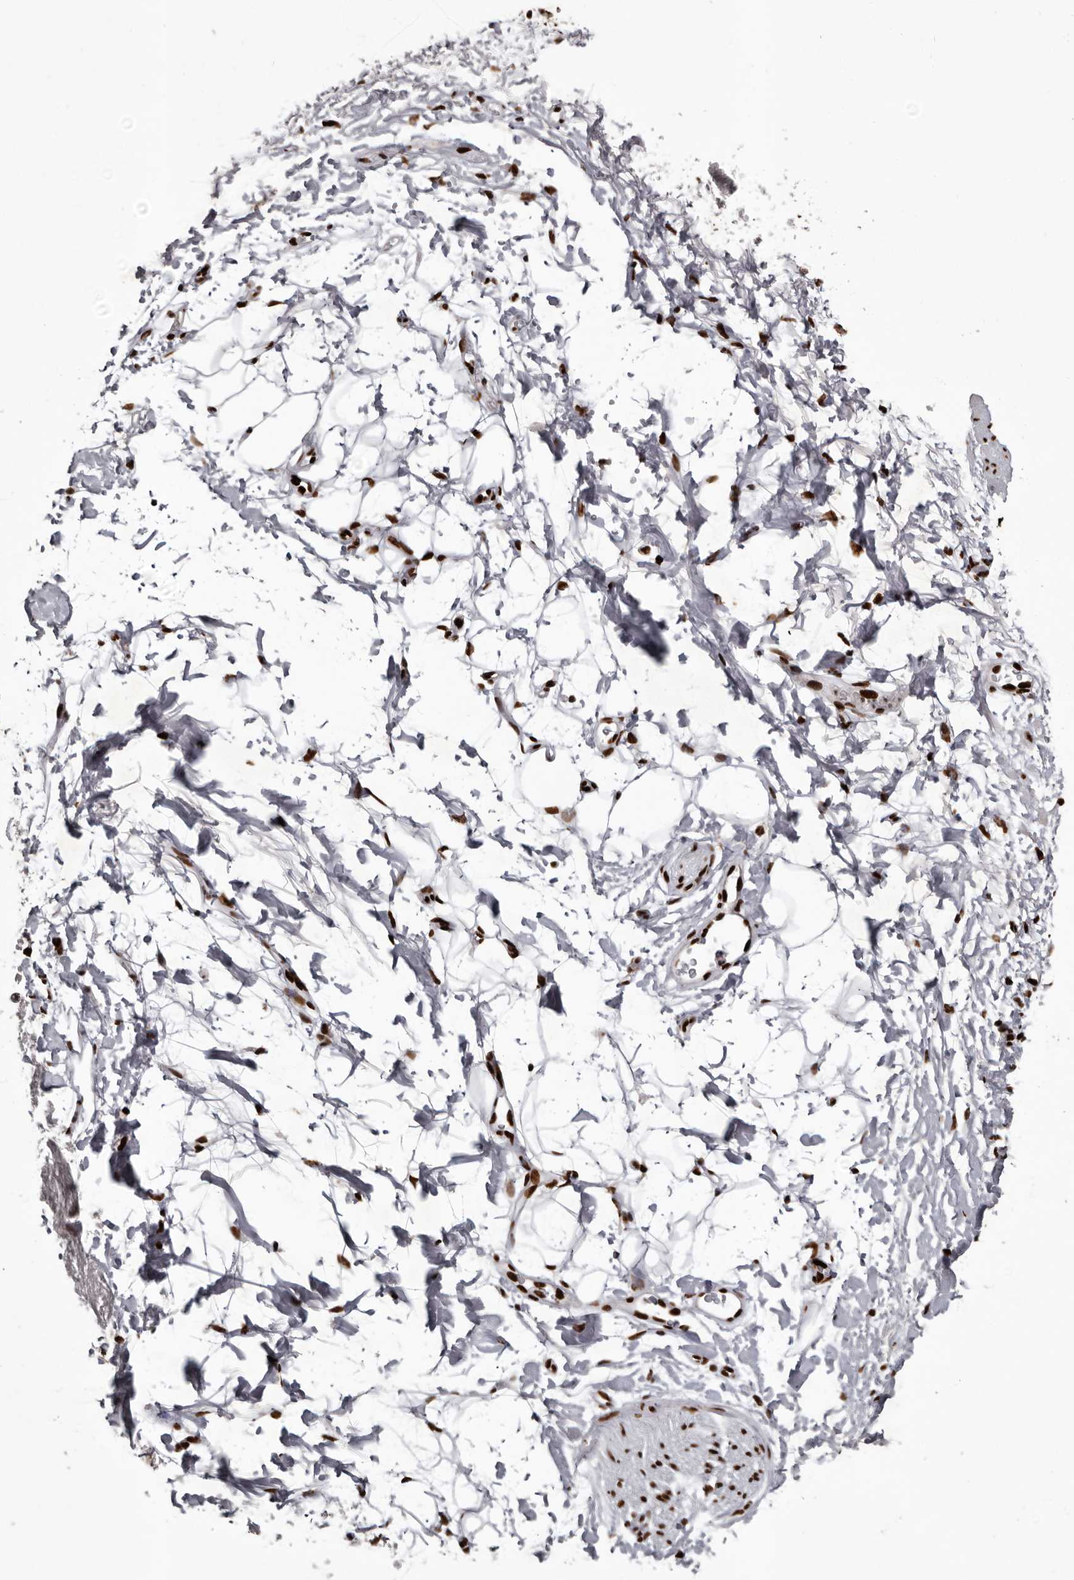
{"staining": {"intensity": "strong", "quantity": "25%-75%", "location": "nuclear"}, "tissue": "adipose tissue", "cell_type": "Adipocytes", "image_type": "normal", "snomed": [{"axis": "morphology", "description": "Normal tissue, NOS"}, {"axis": "morphology", "description": "Adenocarcinoma, NOS"}, {"axis": "topography", "description": "Pancreas"}, {"axis": "topography", "description": "Peripheral nerve tissue"}], "caption": "Strong nuclear expression for a protein is appreciated in approximately 25%-75% of adipocytes of benign adipose tissue using immunohistochemistry.", "gene": "NUMA1", "patient": {"sex": "male", "age": 59}}